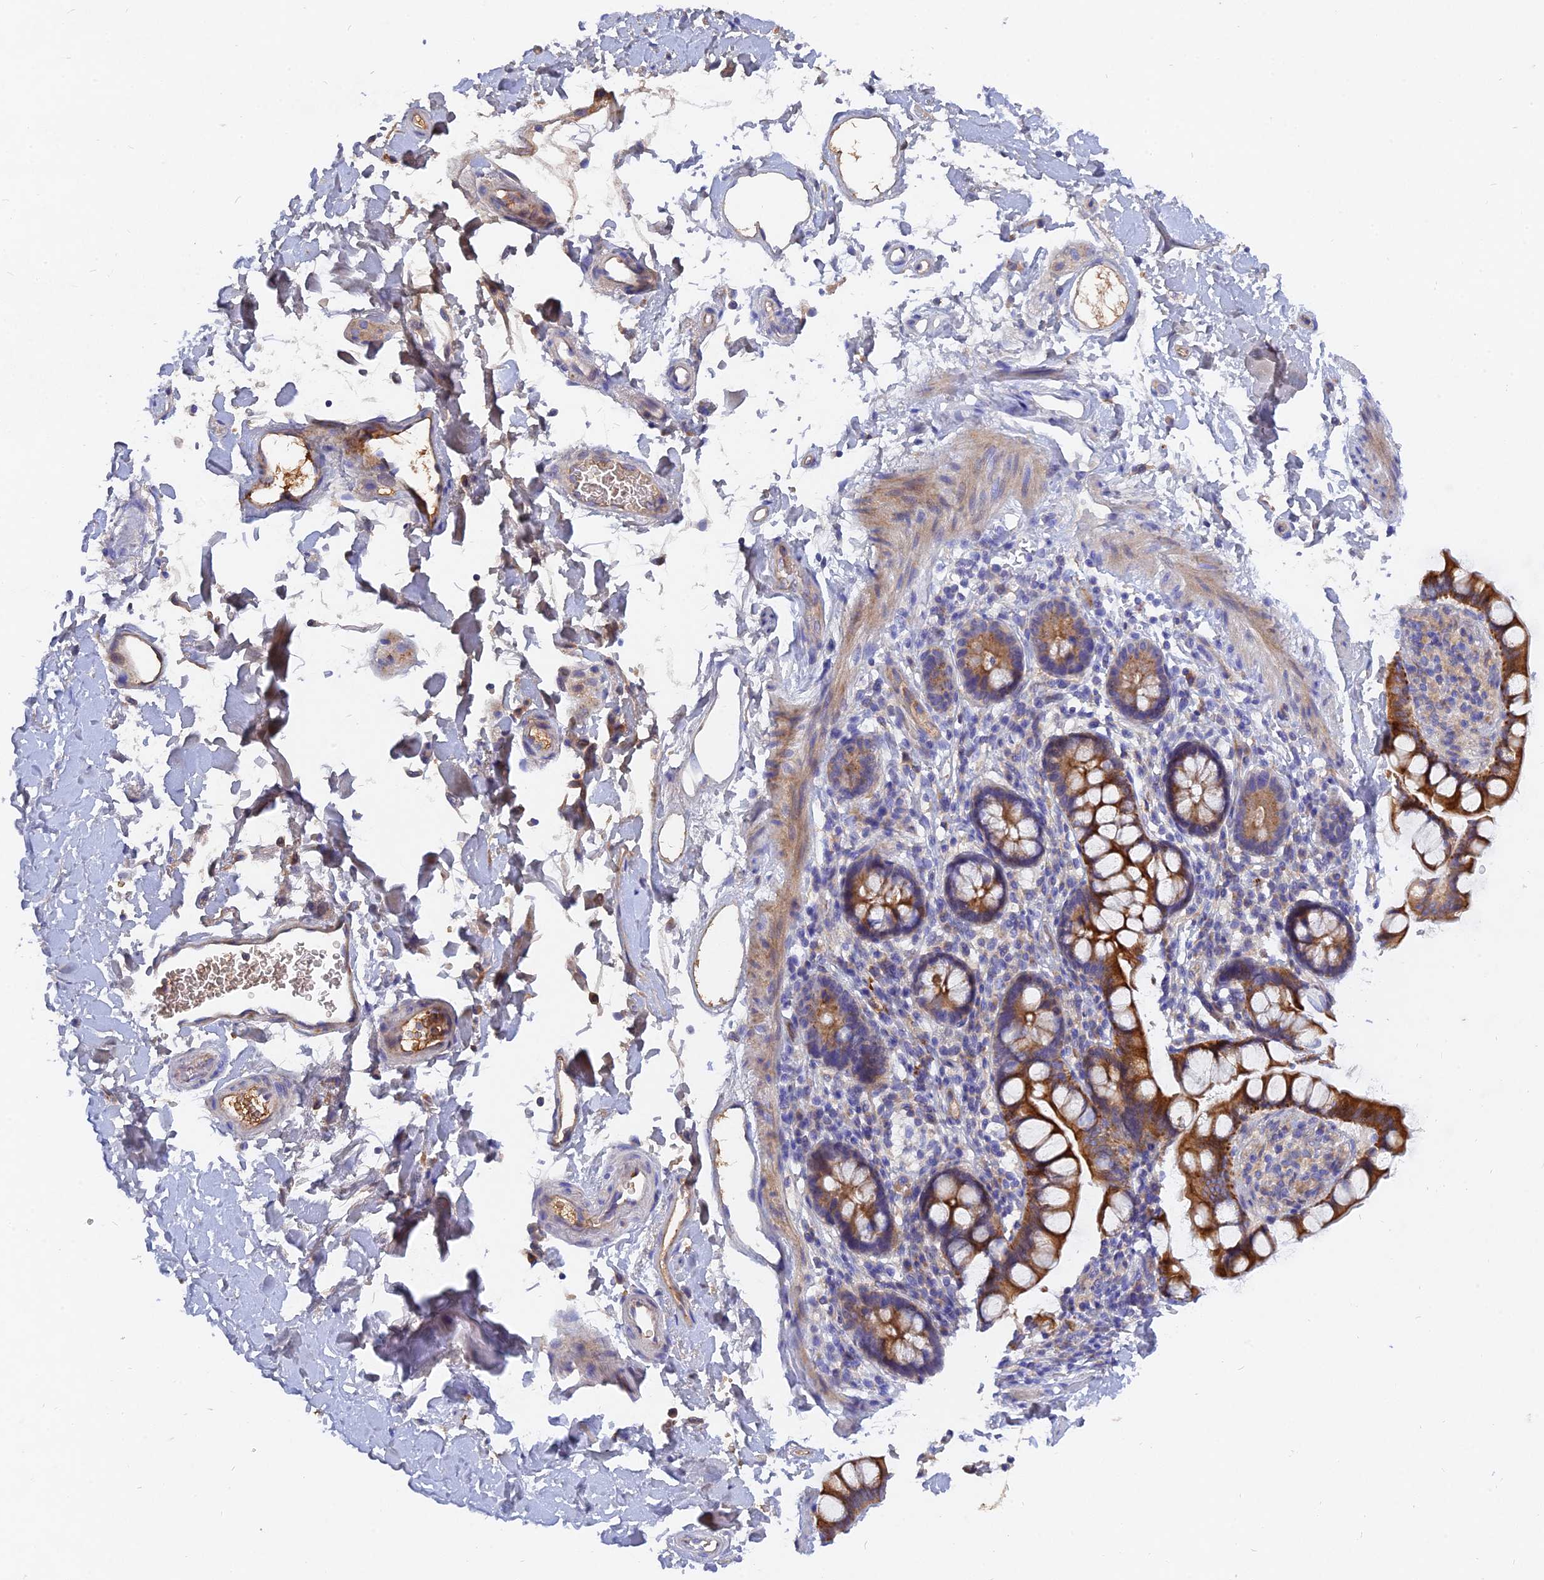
{"staining": {"intensity": "moderate", "quantity": "<25%", "location": "cytoplasmic/membranous"}, "tissue": "smooth muscle", "cell_type": "Smooth muscle cells", "image_type": "normal", "snomed": [{"axis": "morphology", "description": "Normal tissue, NOS"}, {"axis": "topography", "description": "Smooth muscle"}, {"axis": "topography", "description": "Small intestine"}], "caption": "Moderate cytoplasmic/membranous protein positivity is present in about <25% of smooth muscle cells in smooth muscle. (IHC, brightfield microscopy, high magnification).", "gene": "MROH1", "patient": {"sex": "female", "age": 84}}